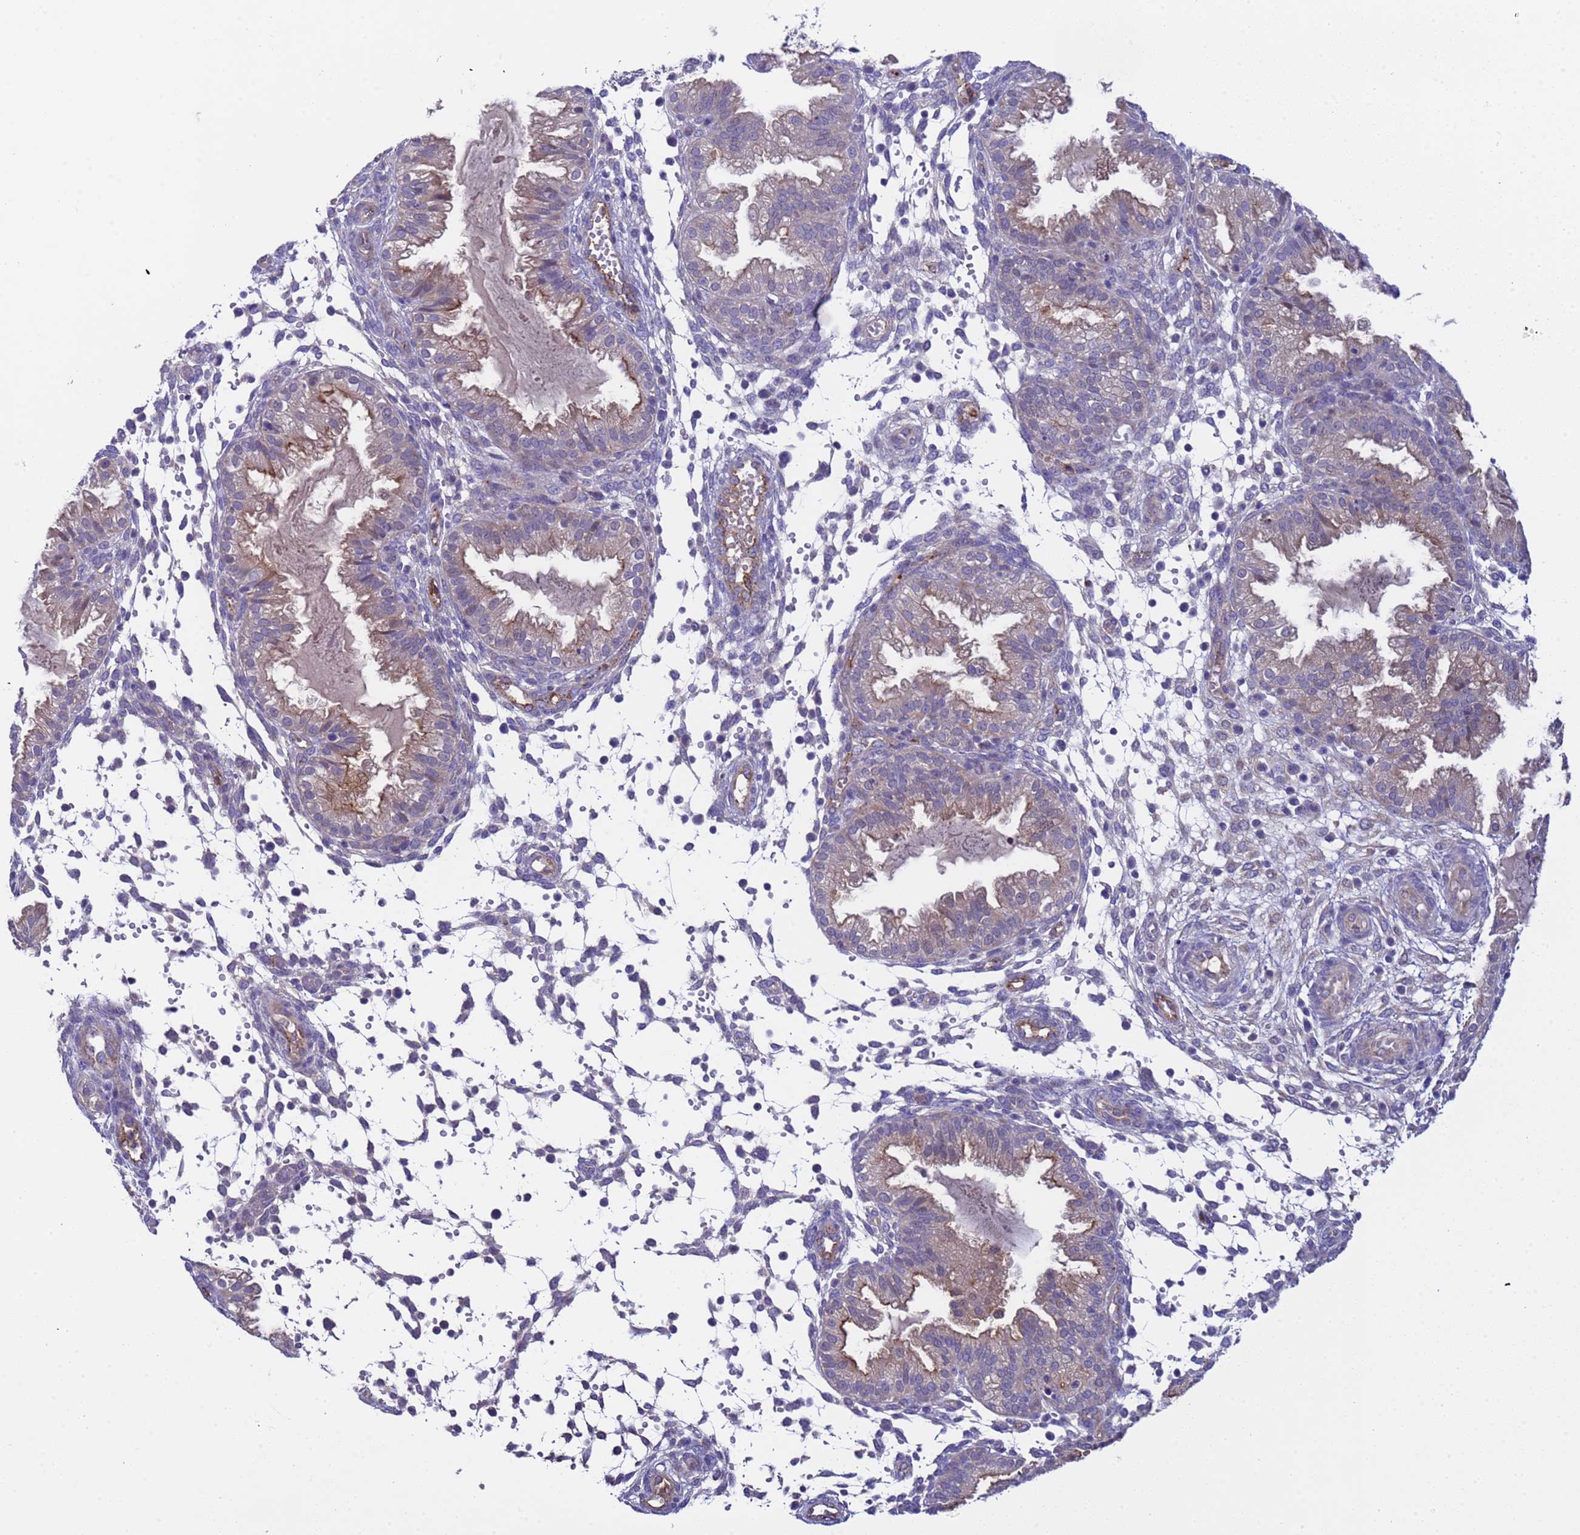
{"staining": {"intensity": "negative", "quantity": "none", "location": "none"}, "tissue": "endometrium", "cell_type": "Cells in endometrial stroma", "image_type": "normal", "snomed": [{"axis": "morphology", "description": "Normal tissue, NOS"}, {"axis": "topography", "description": "Endometrium"}], "caption": "An IHC histopathology image of benign endometrium is shown. There is no staining in cells in endometrial stroma of endometrium.", "gene": "ZNF248", "patient": {"sex": "female", "age": 33}}